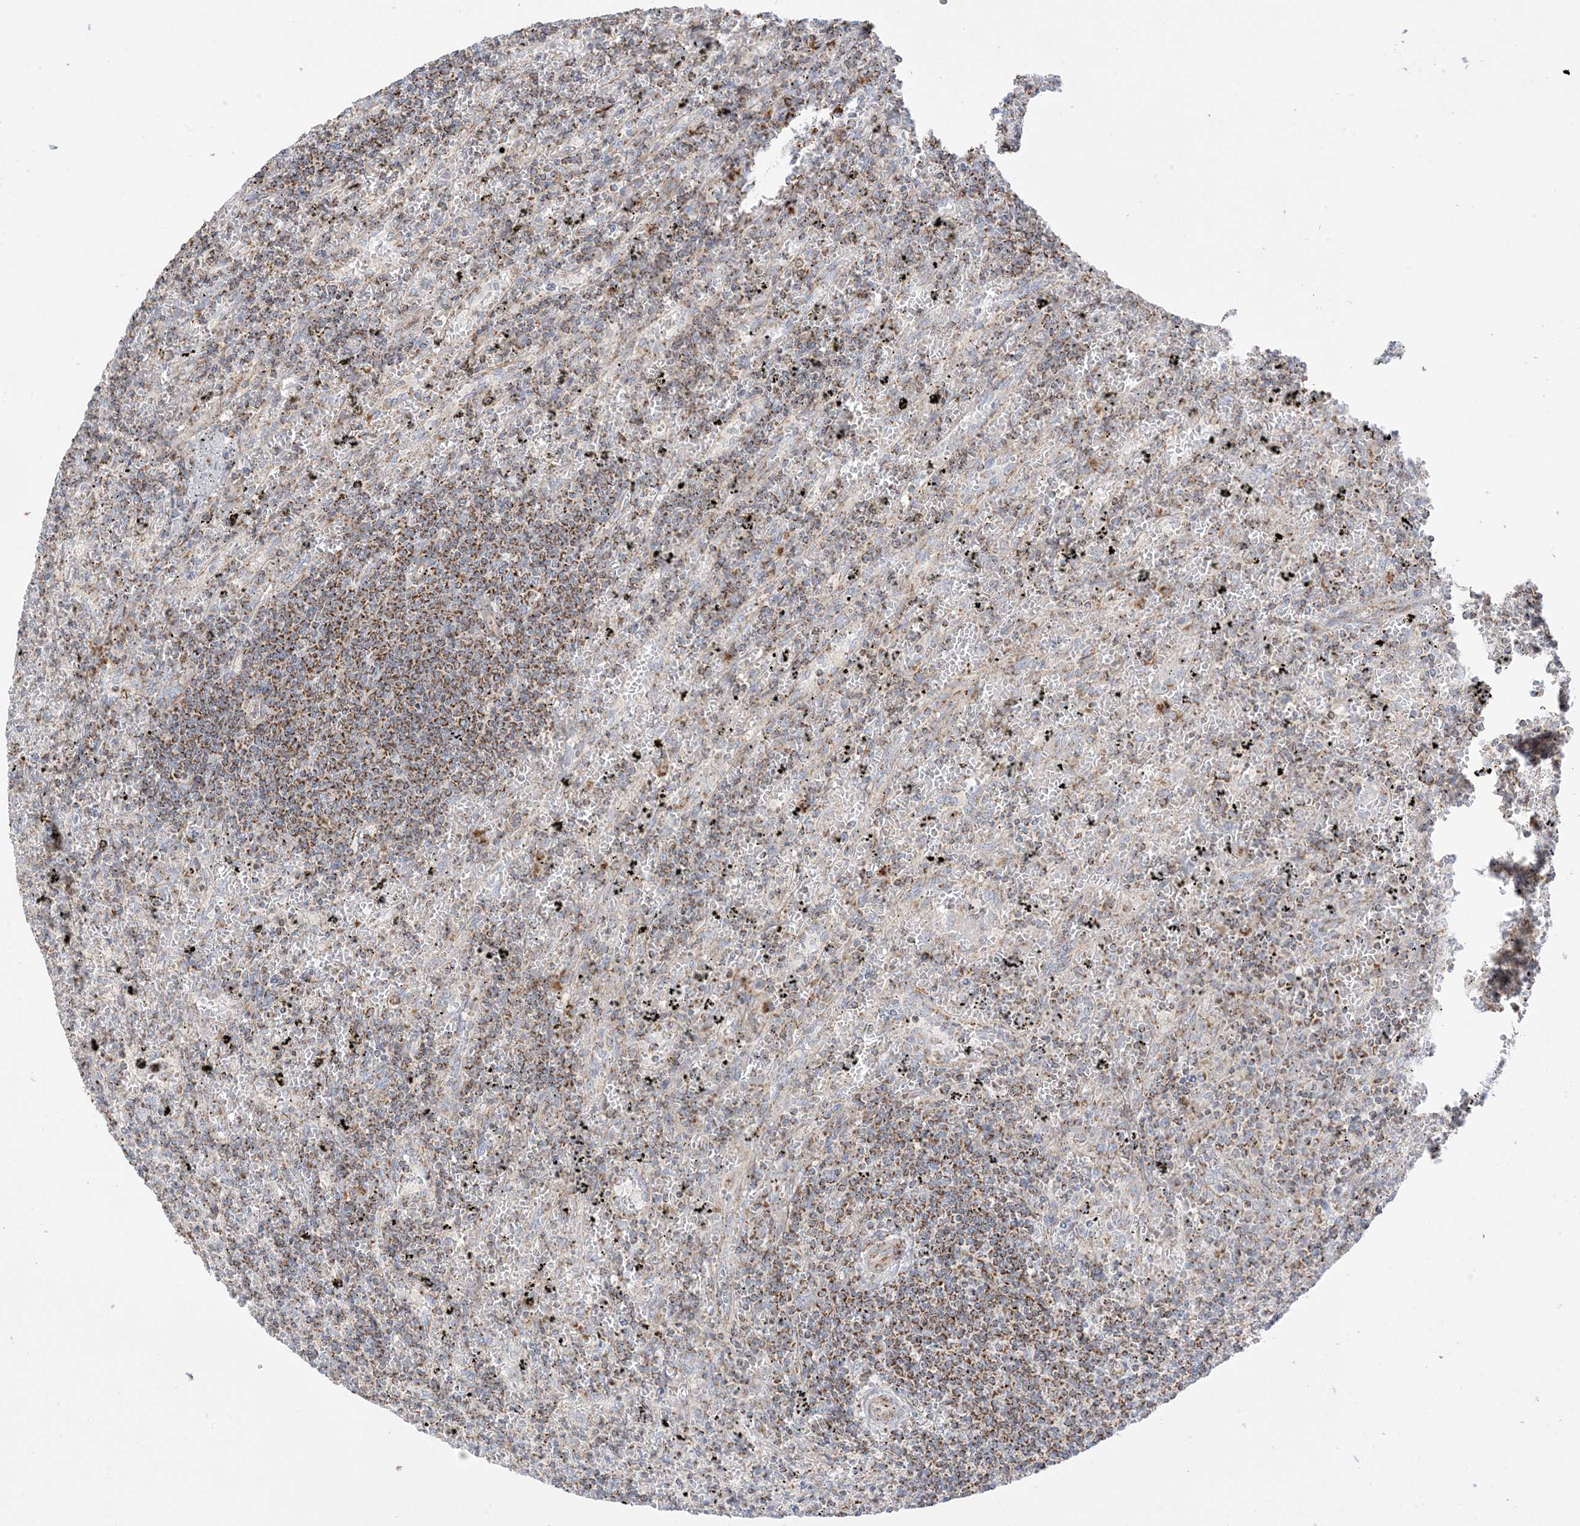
{"staining": {"intensity": "moderate", "quantity": ">75%", "location": "cytoplasmic/membranous"}, "tissue": "lymphoma", "cell_type": "Tumor cells", "image_type": "cancer", "snomed": [{"axis": "morphology", "description": "Malignant lymphoma, non-Hodgkin's type, Low grade"}, {"axis": "topography", "description": "Spleen"}], "caption": "Protein staining exhibits moderate cytoplasmic/membranous positivity in about >75% of tumor cells in lymphoma.", "gene": "SLC25A12", "patient": {"sex": "male", "age": 76}}